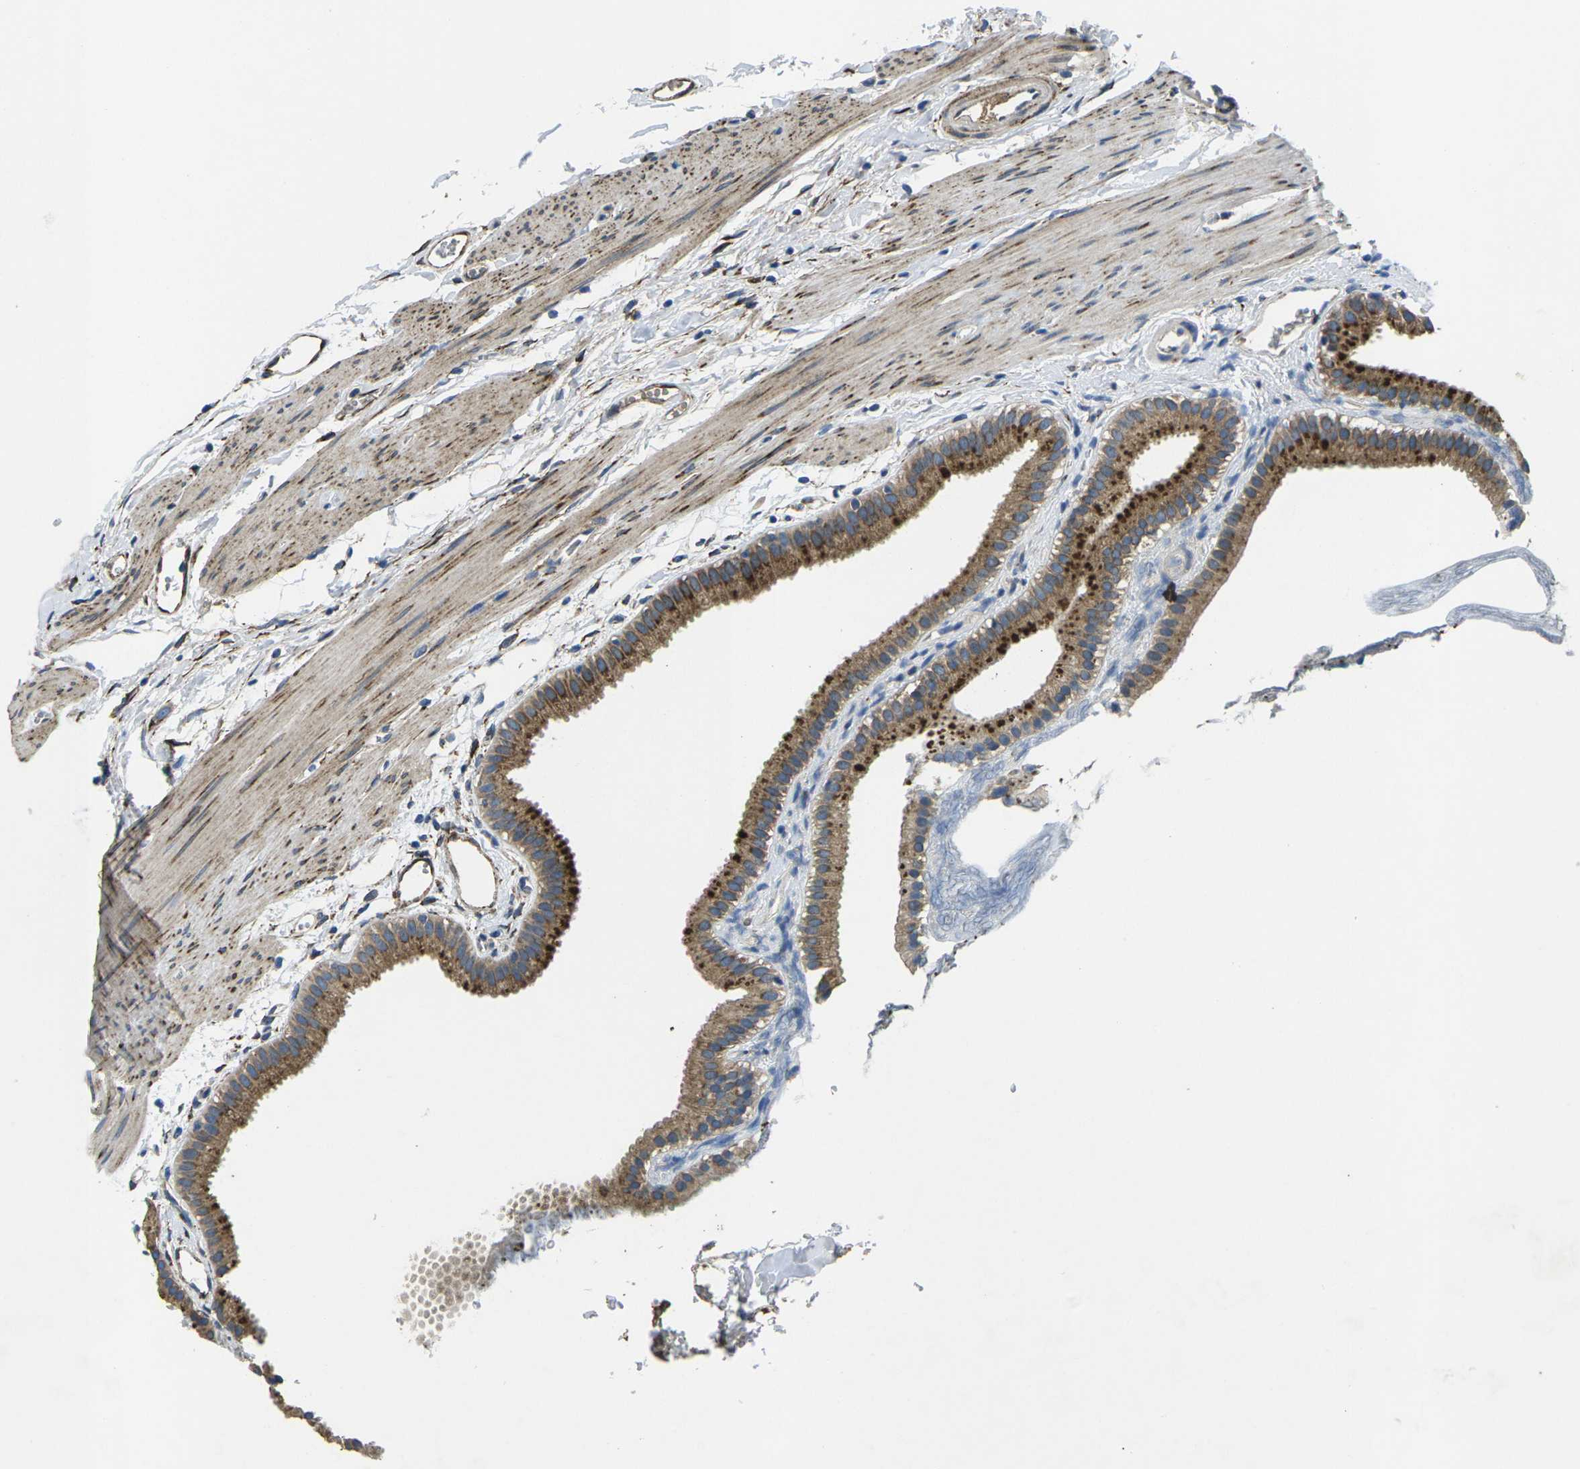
{"staining": {"intensity": "moderate", "quantity": ">75%", "location": "cytoplasmic/membranous"}, "tissue": "gallbladder", "cell_type": "Glandular cells", "image_type": "normal", "snomed": [{"axis": "morphology", "description": "Normal tissue, NOS"}, {"axis": "topography", "description": "Gallbladder"}], "caption": "Immunohistochemistry (DAB) staining of unremarkable gallbladder displays moderate cytoplasmic/membranous protein positivity in approximately >75% of glandular cells.", "gene": "PDZD8", "patient": {"sex": "female", "age": 64}}